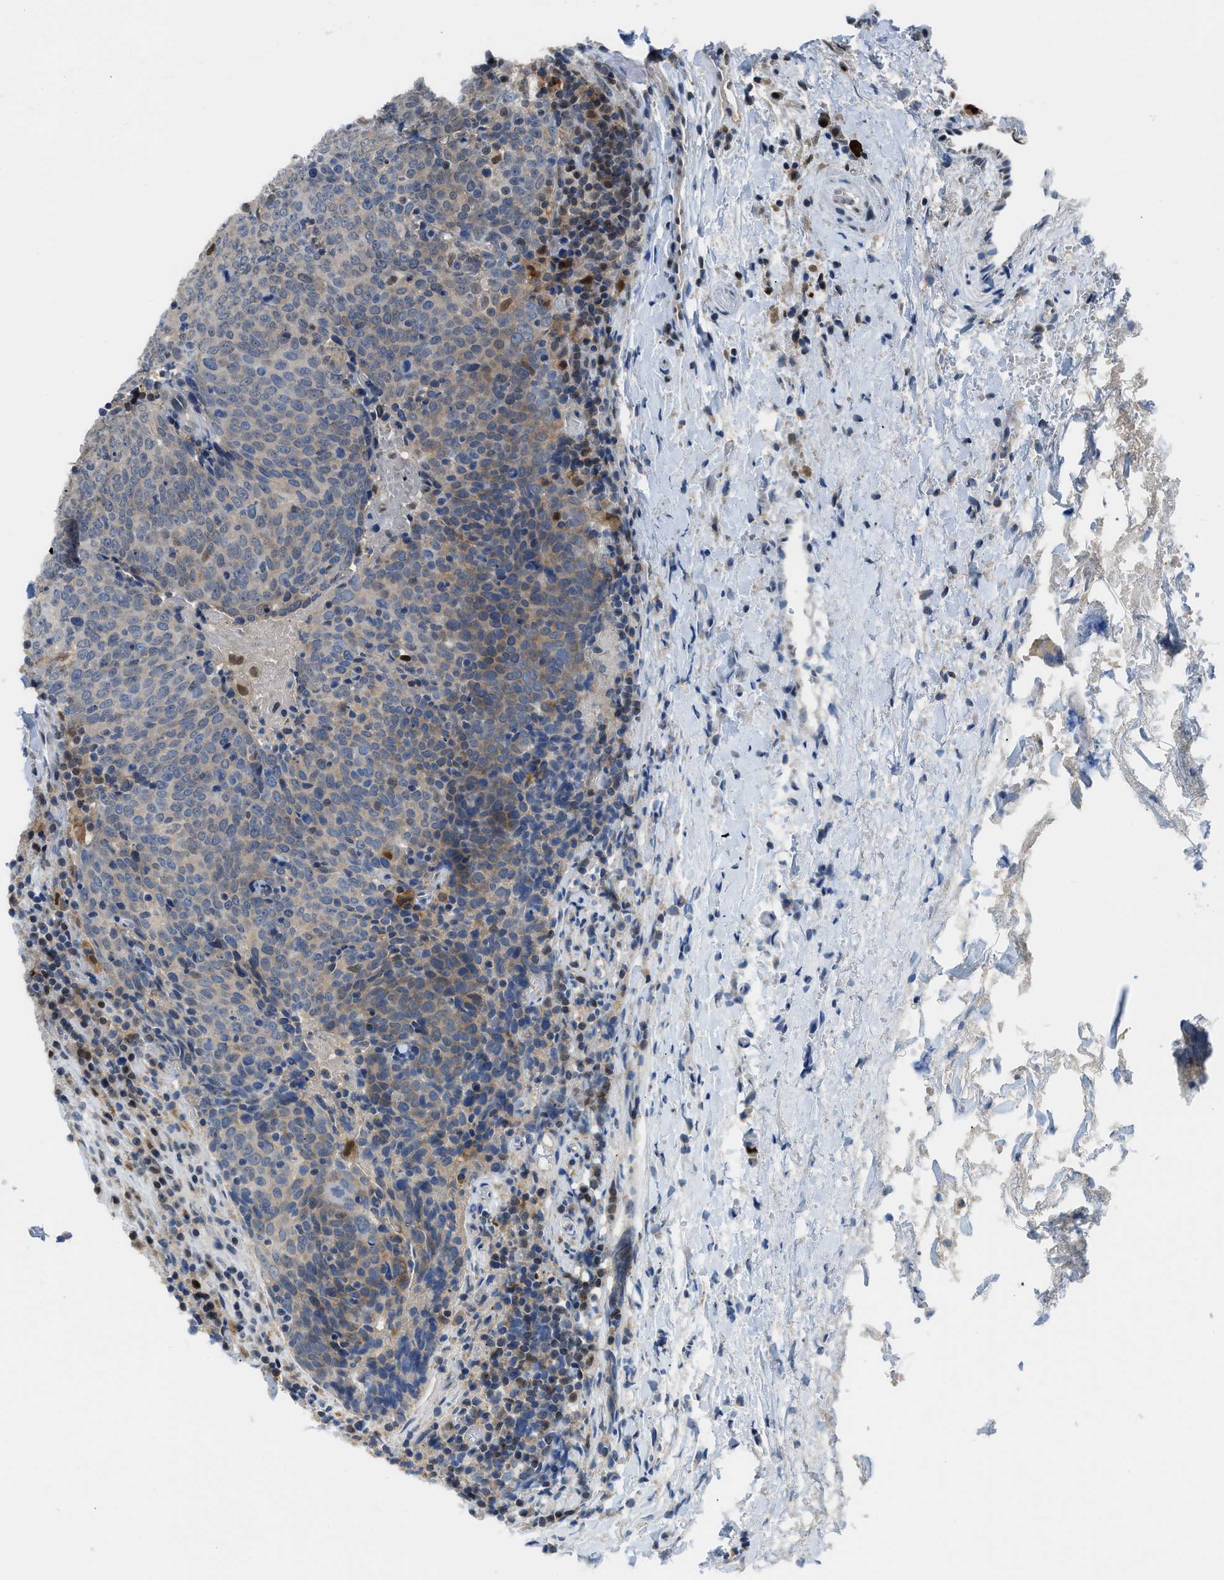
{"staining": {"intensity": "weak", "quantity": "<25%", "location": "cytoplasmic/membranous"}, "tissue": "head and neck cancer", "cell_type": "Tumor cells", "image_type": "cancer", "snomed": [{"axis": "morphology", "description": "Squamous cell carcinoma, NOS"}, {"axis": "morphology", "description": "Squamous cell carcinoma, metastatic, NOS"}, {"axis": "topography", "description": "Lymph node"}, {"axis": "topography", "description": "Head-Neck"}], "caption": "Photomicrograph shows no significant protein positivity in tumor cells of squamous cell carcinoma (head and neck). (Immunohistochemistry (ihc), brightfield microscopy, high magnification).", "gene": "ALX1", "patient": {"sex": "male", "age": 62}}